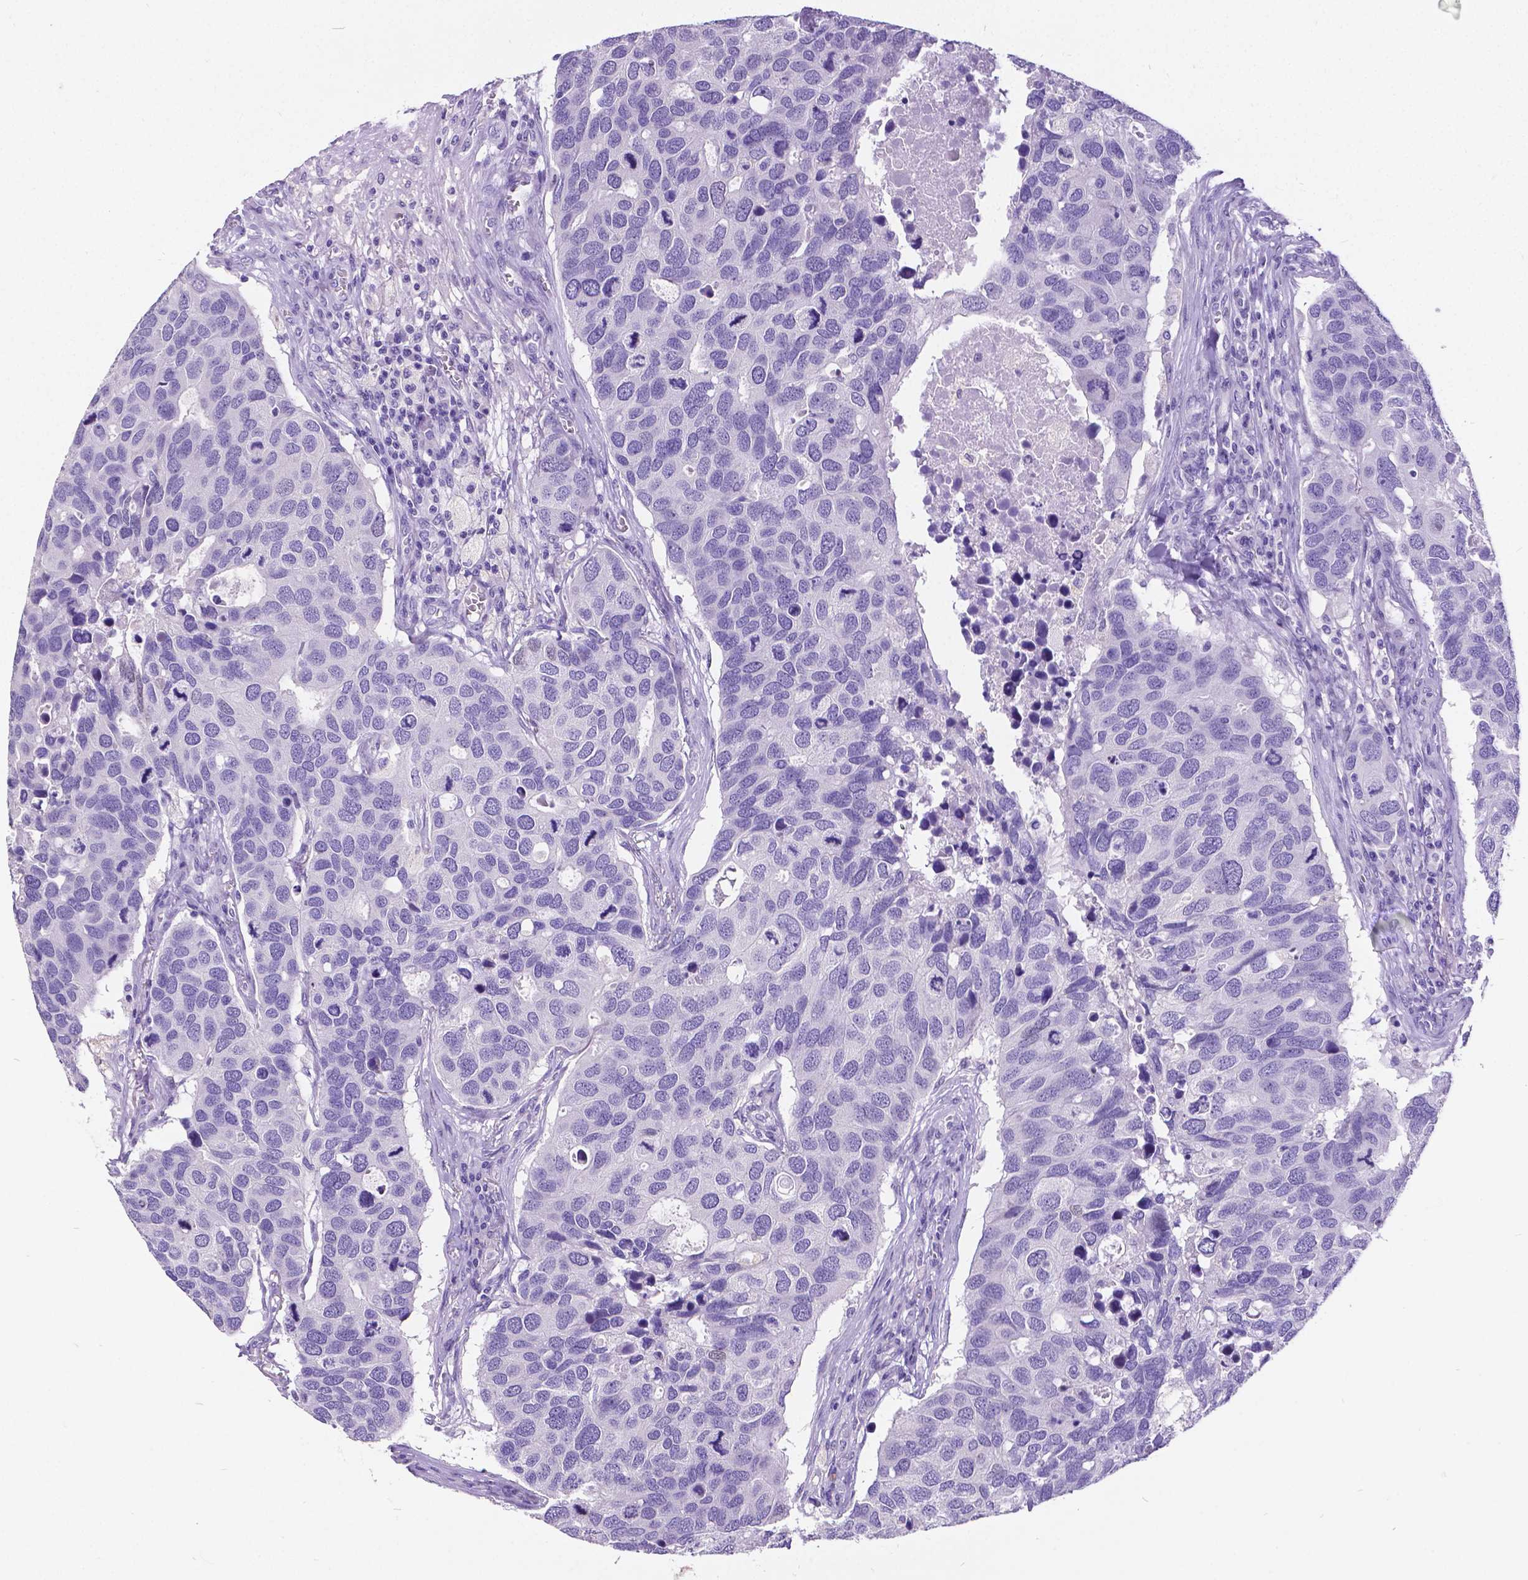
{"staining": {"intensity": "negative", "quantity": "none", "location": "none"}, "tissue": "breast cancer", "cell_type": "Tumor cells", "image_type": "cancer", "snomed": [{"axis": "morphology", "description": "Duct carcinoma"}, {"axis": "topography", "description": "Breast"}], "caption": "This histopathology image is of intraductal carcinoma (breast) stained with IHC to label a protein in brown with the nuclei are counter-stained blue. There is no expression in tumor cells. The staining was performed using DAB (3,3'-diaminobenzidine) to visualize the protein expression in brown, while the nuclei were stained in blue with hematoxylin (Magnification: 20x).", "gene": "SATB2", "patient": {"sex": "female", "age": 83}}